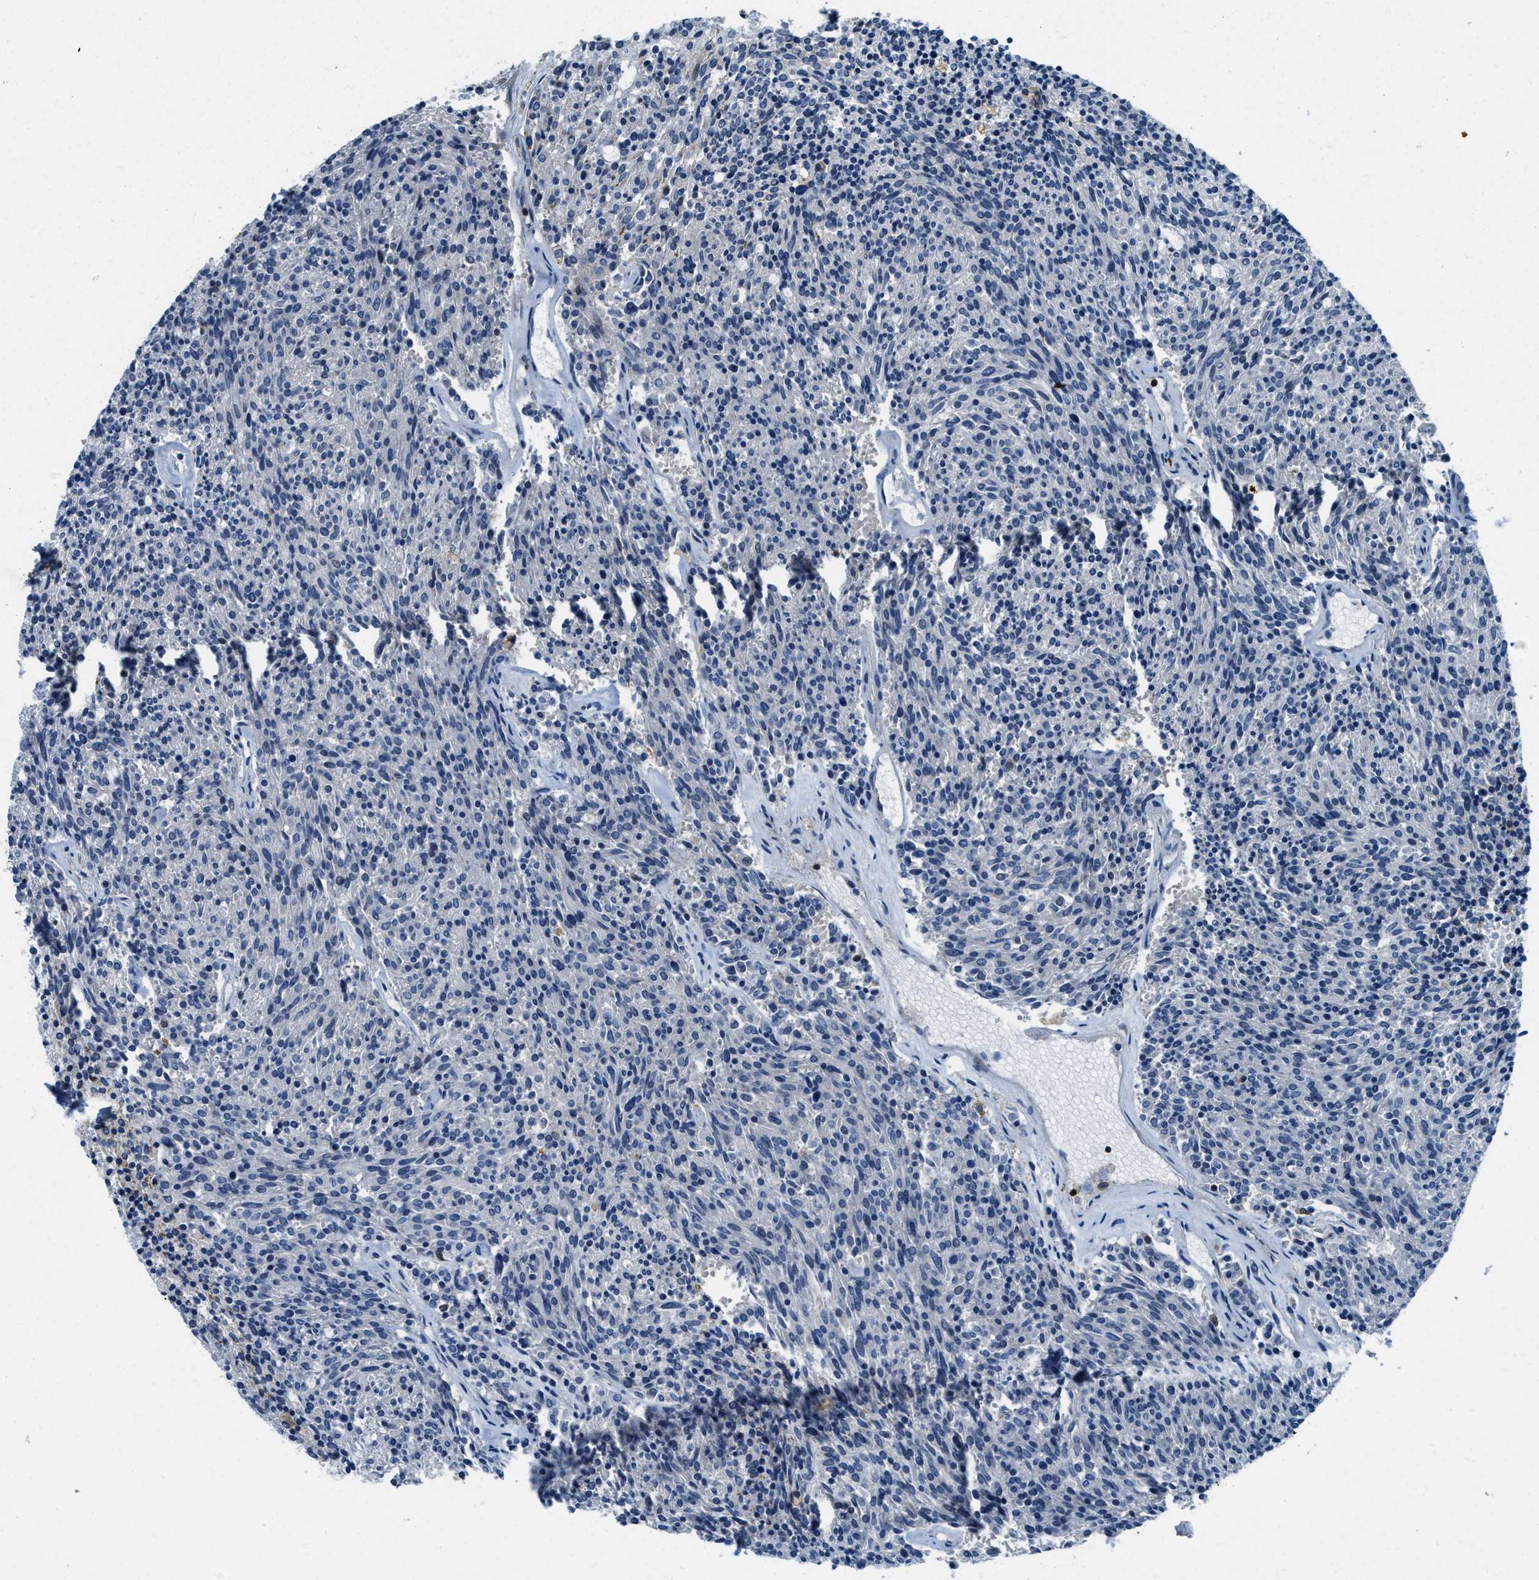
{"staining": {"intensity": "negative", "quantity": "none", "location": "none"}, "tissue": "carcinoid", "cell_type": "Tumor cells", "image_type": "cancer", "snomed": [{"axis": "morphology", "description": "Carcinoid, malignant, NOS"}, {"axis": "topography", "description": "Pancreas"}], "caption": "Malignant carcinoid was stained to show a protein in brown. There is no significant positivity in tumor cells. (DAB (3,3'-diaminobenzidine) IHC, high magnification).", "gene": "MYO1G", "patient": {"sex": "female", "age": 54}}